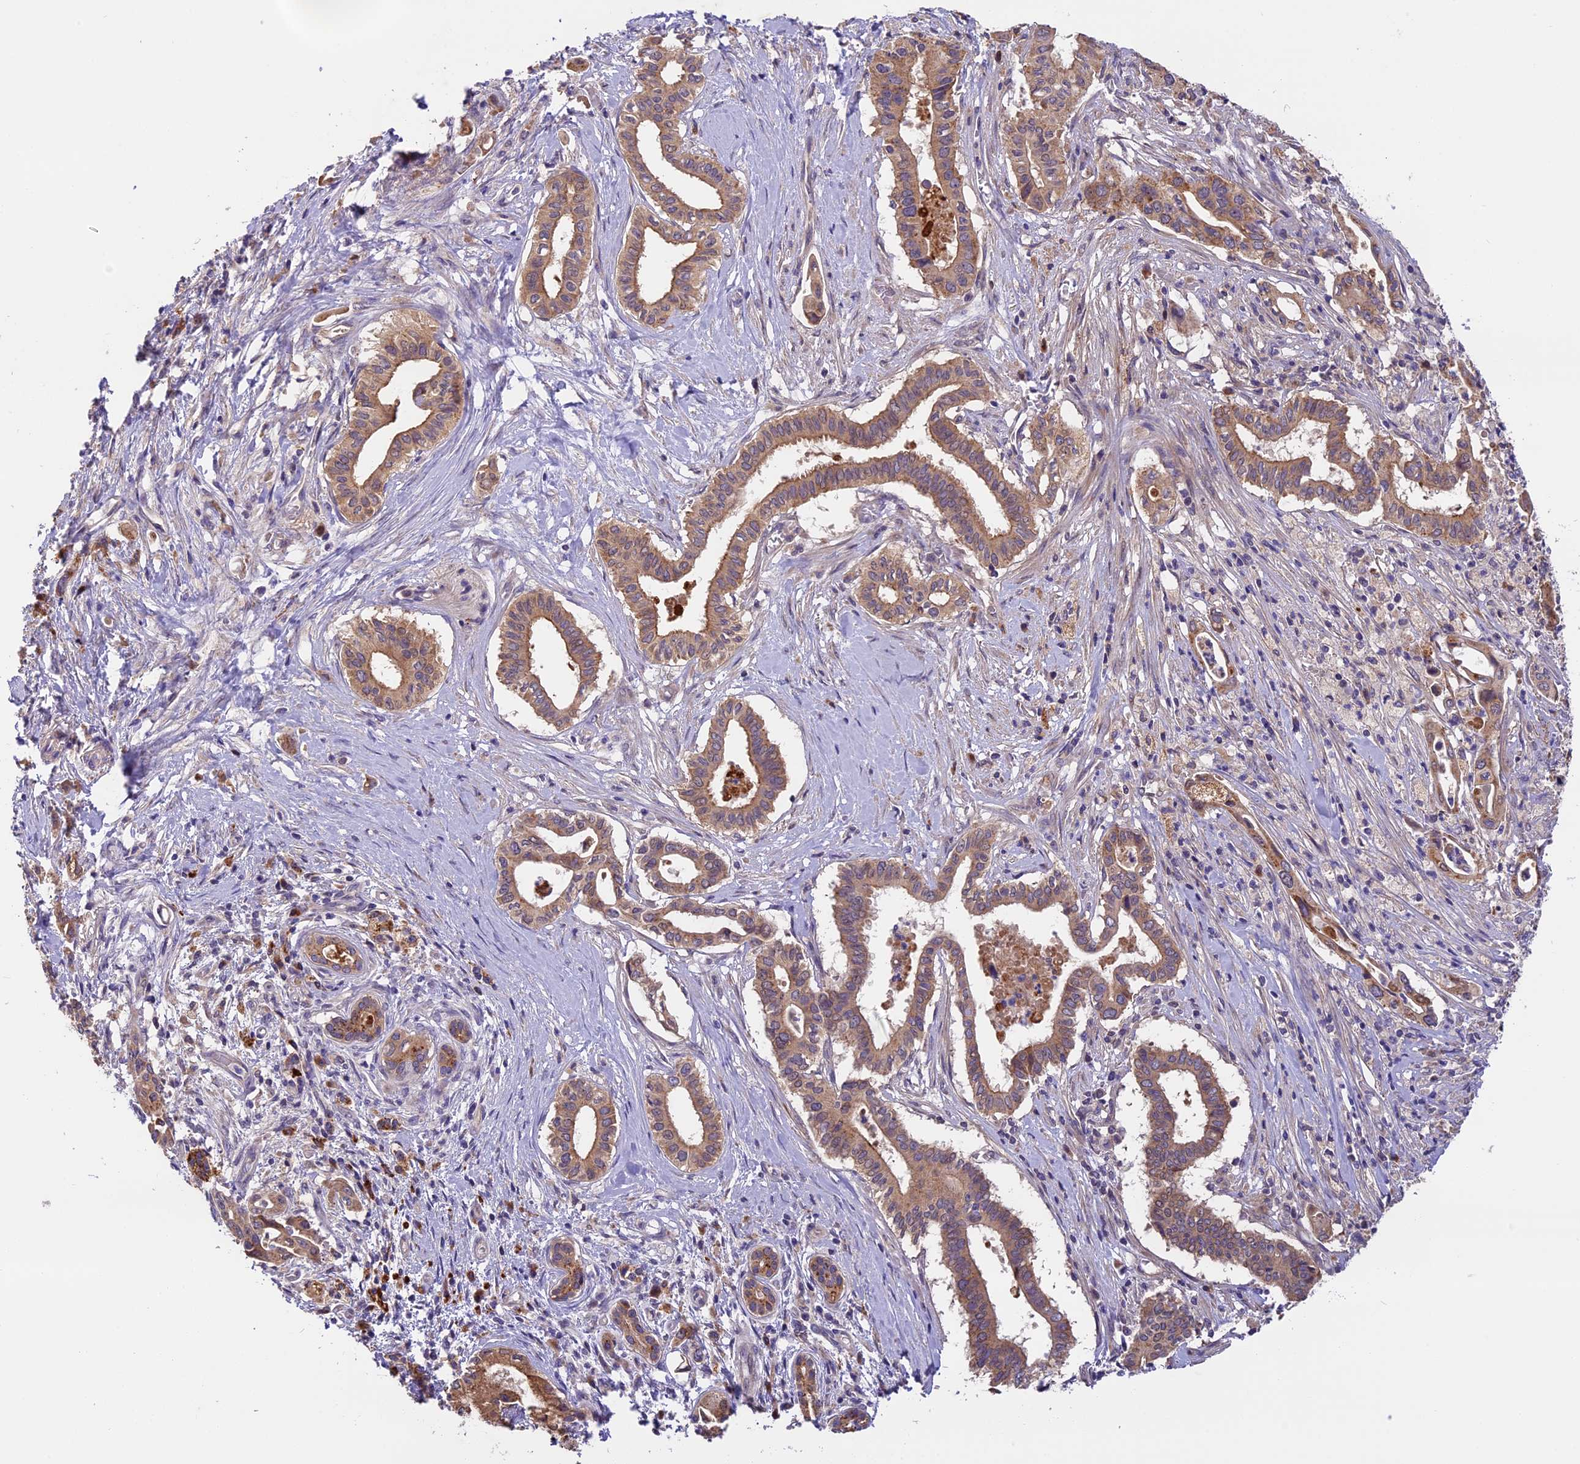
{"staining": {"intensity": "moderate", "quantity": ">75%", "location": "cytoplasmic/membranous"}, "tissue": "pancreatic cancer", "cell_type": "Tumor cells", "image_type": "cancer", "snomed": [{"axis": "morphology", "description": "Adenocarcinoma, NOS"}, {"axis": "topography", "description": "Pancreas"}], "caption": "Tumor cells display medium levels of moderate cytoplasmic/membranous positivity in approximately >75% of cells in human pancreatic adenocarcinoma.", "gene": "COPE", "patient": {"sex": "female", "age": 77}}